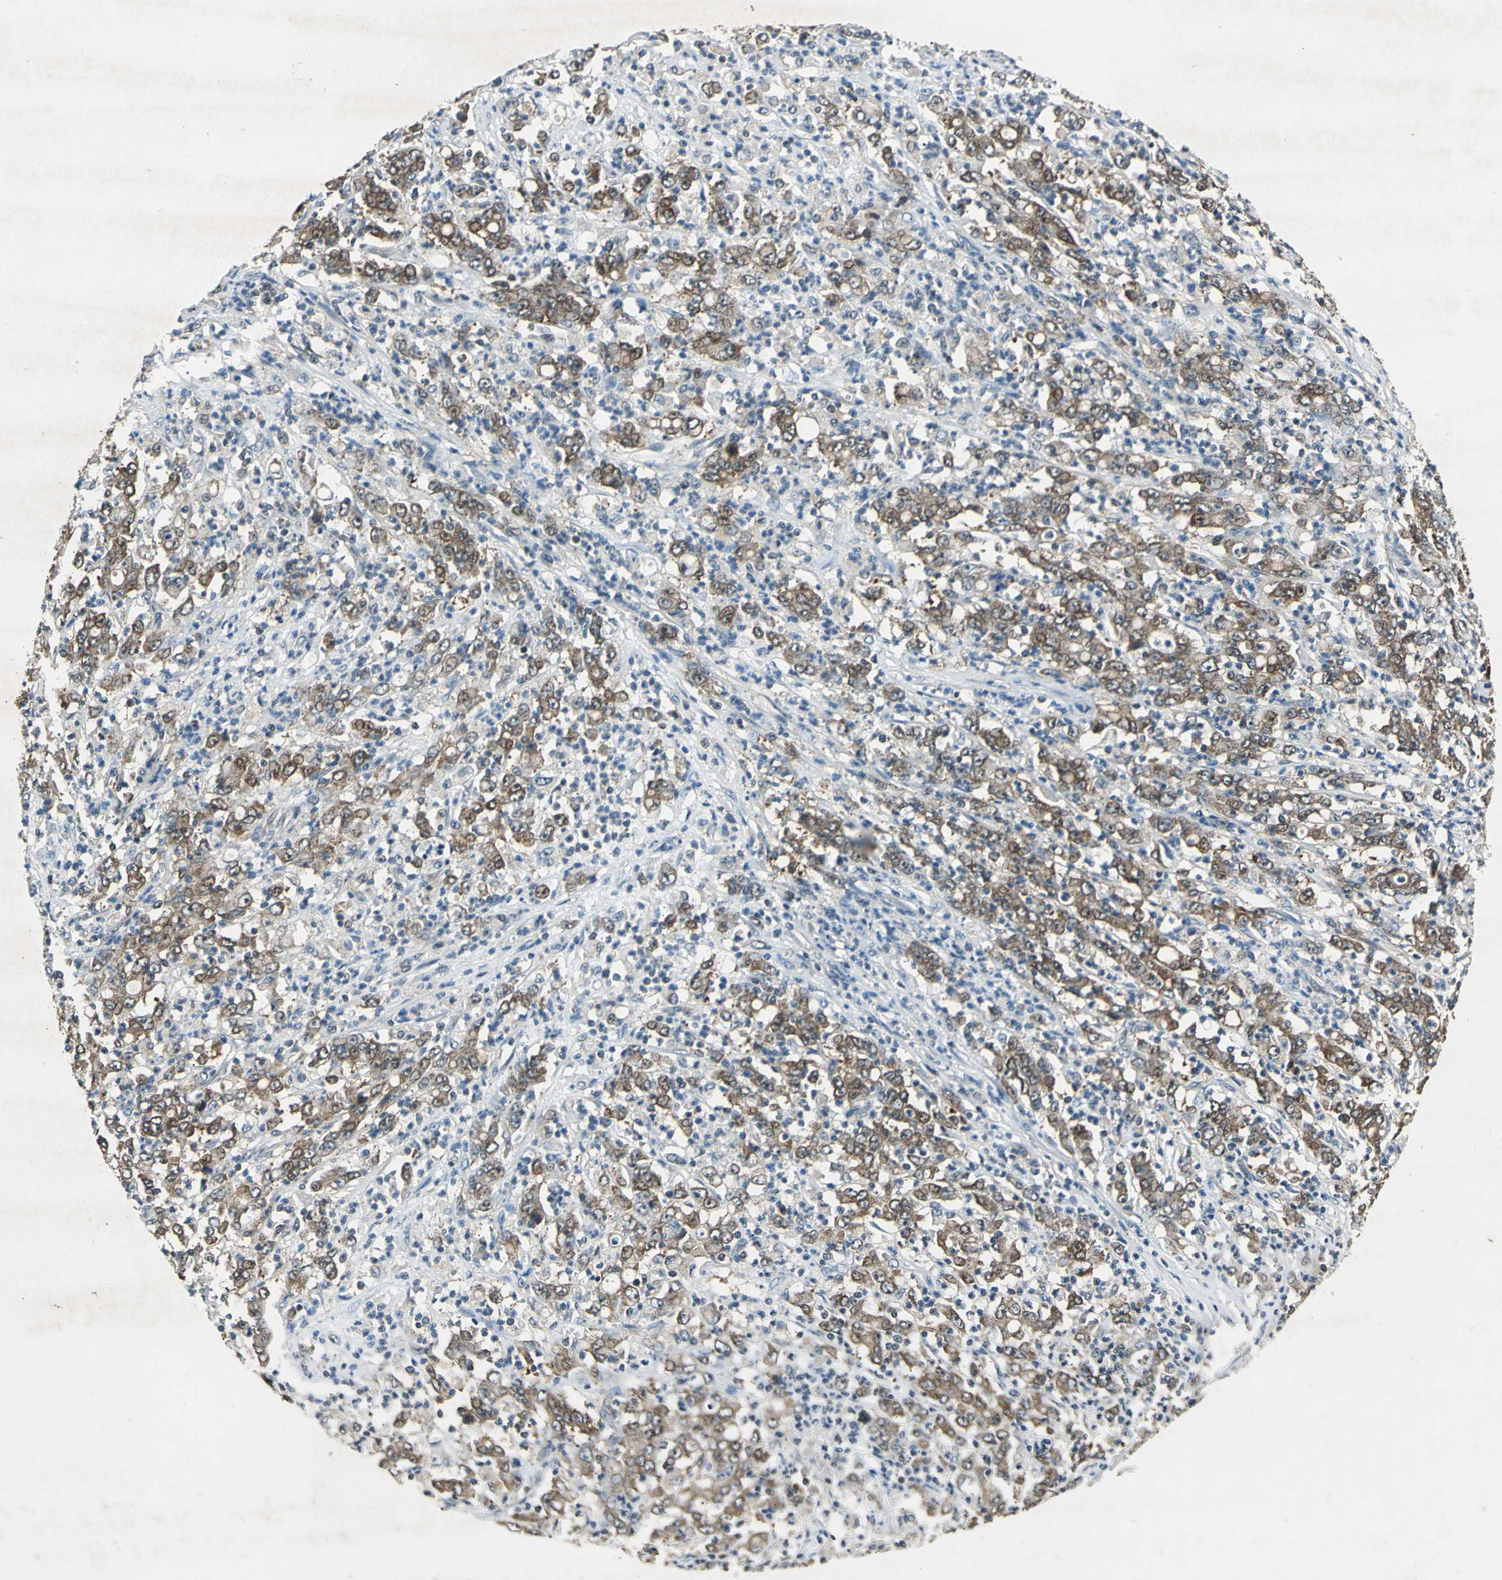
{"staining": {"intensity": "moderate", "quantity": ">75%", "location": "cytoplasmic/membranous"}, "tissue": "stomach cancer", "cell_type": "Tumor cells", "image_type": "cancer", "snomed": [{"axis": "morphology", "description": "Adenocarcinoma, NOS"}, {"axis": "topography", "description": "Stomach, lower"}], "caption": "Immunohistochemistry micrograph of neoplastic tissue: stomach cancer (adenocarcinoma) stained using immunohistochemistry reveals medium levels of moderate protein expression localized specifically in the cytoplasmic/membranous of tumor cells, appearing as a cytoplasmic/membranous brown color.", "gene": "AHSA1", "patient": {"sex": "female", "age": 71}}